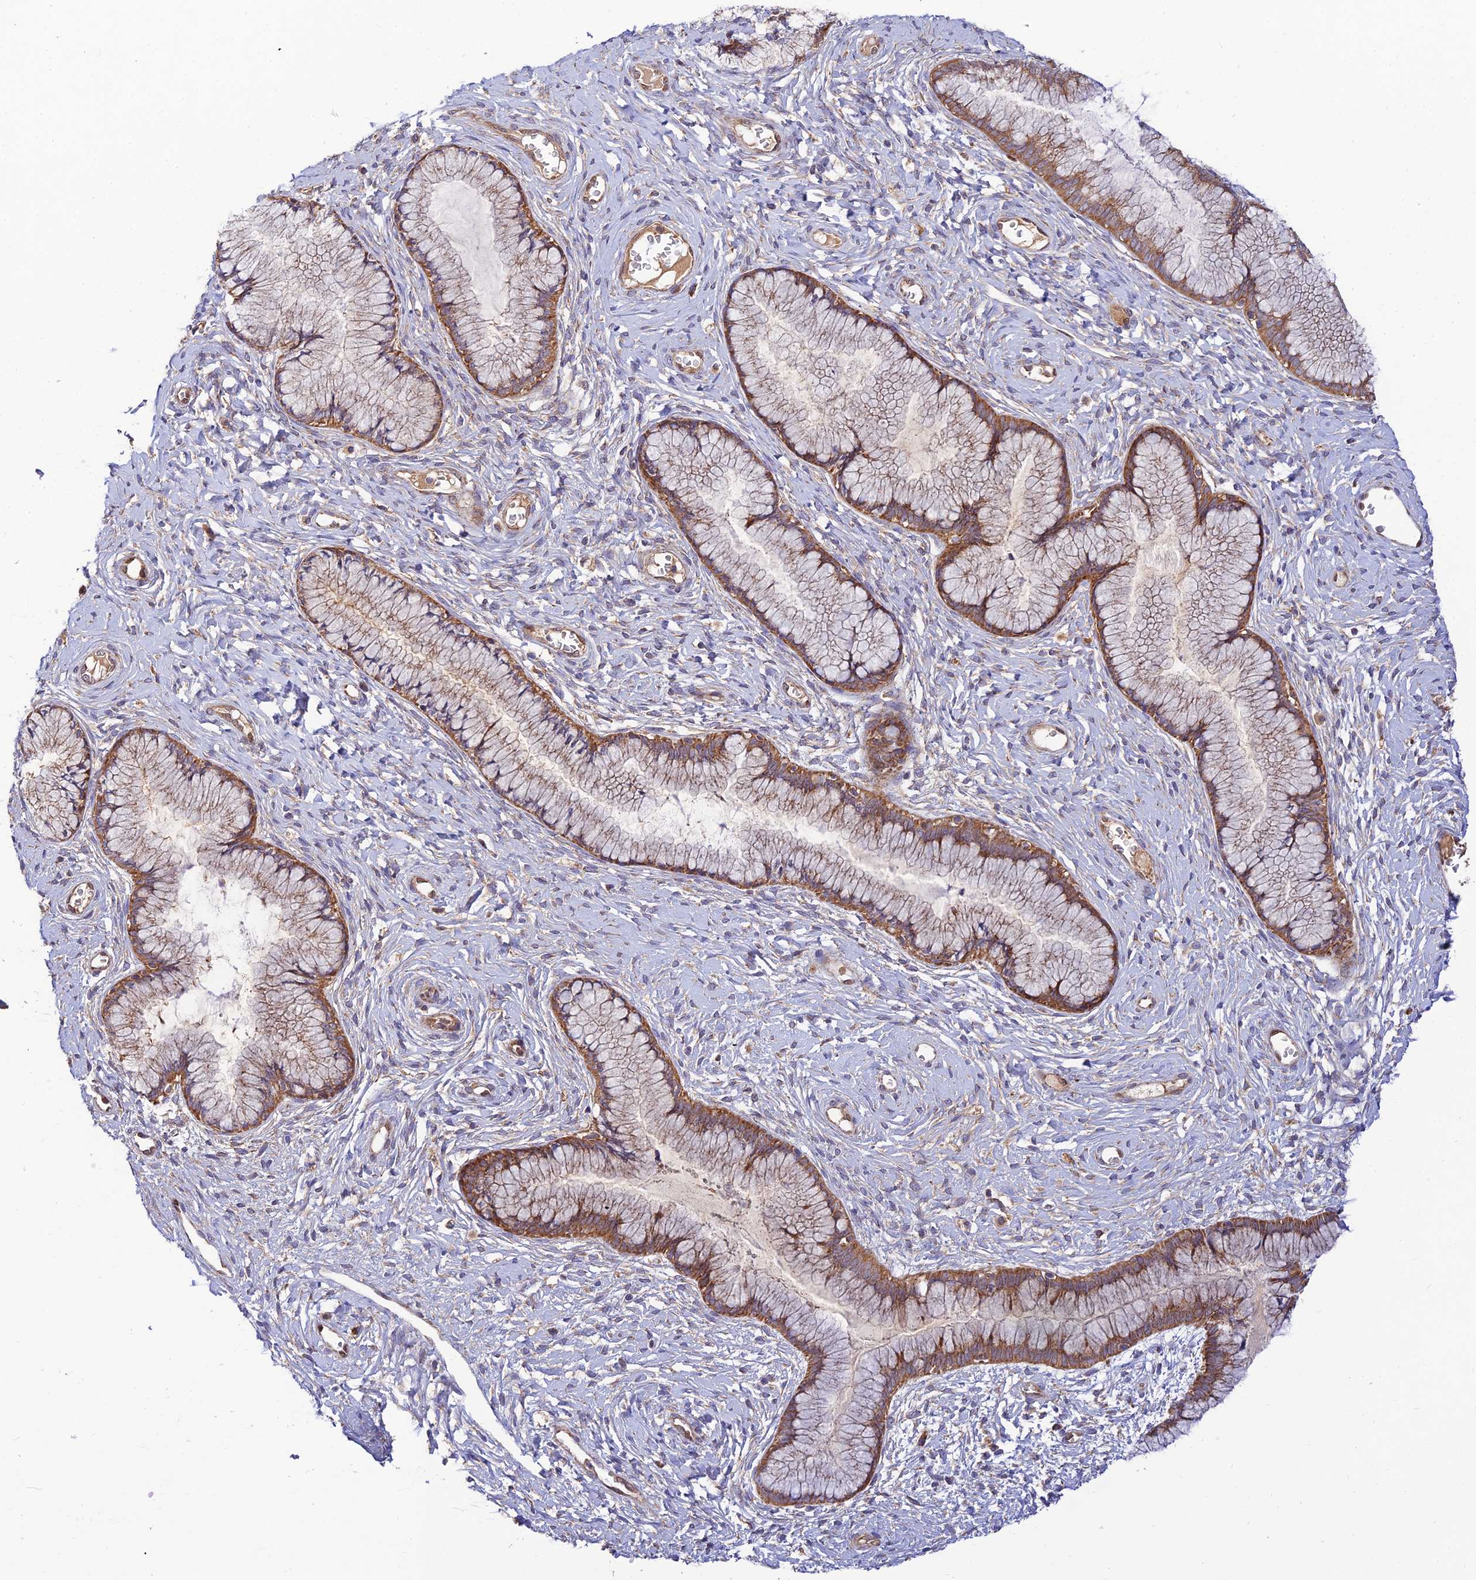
{"staining": {"intensity": "moderate", "quantity": ">75%", "location": "cytoplasmic/membranous"}, "tissue": "cervix", "cell_type": "Glandular cells", "image_type": "normal", "snomed": [{"axis": "morphology", "description": "Normal tissue, NOS"}, {"axis": "topography", "description": "Cervix"}], "caption": "Immunohistochemistry (IHC) micrograph of unremarkable cervix: human cervix stained using immunohistochemistry demonstrates medium levels of moderate protein expression localized specifically in the cytoplasmic/membranous of glandular cells, appearing as a cytoplasmic/membranous brown color.", "gene": "PODNL1", "patient": {"sex": "female", "age": 42}}